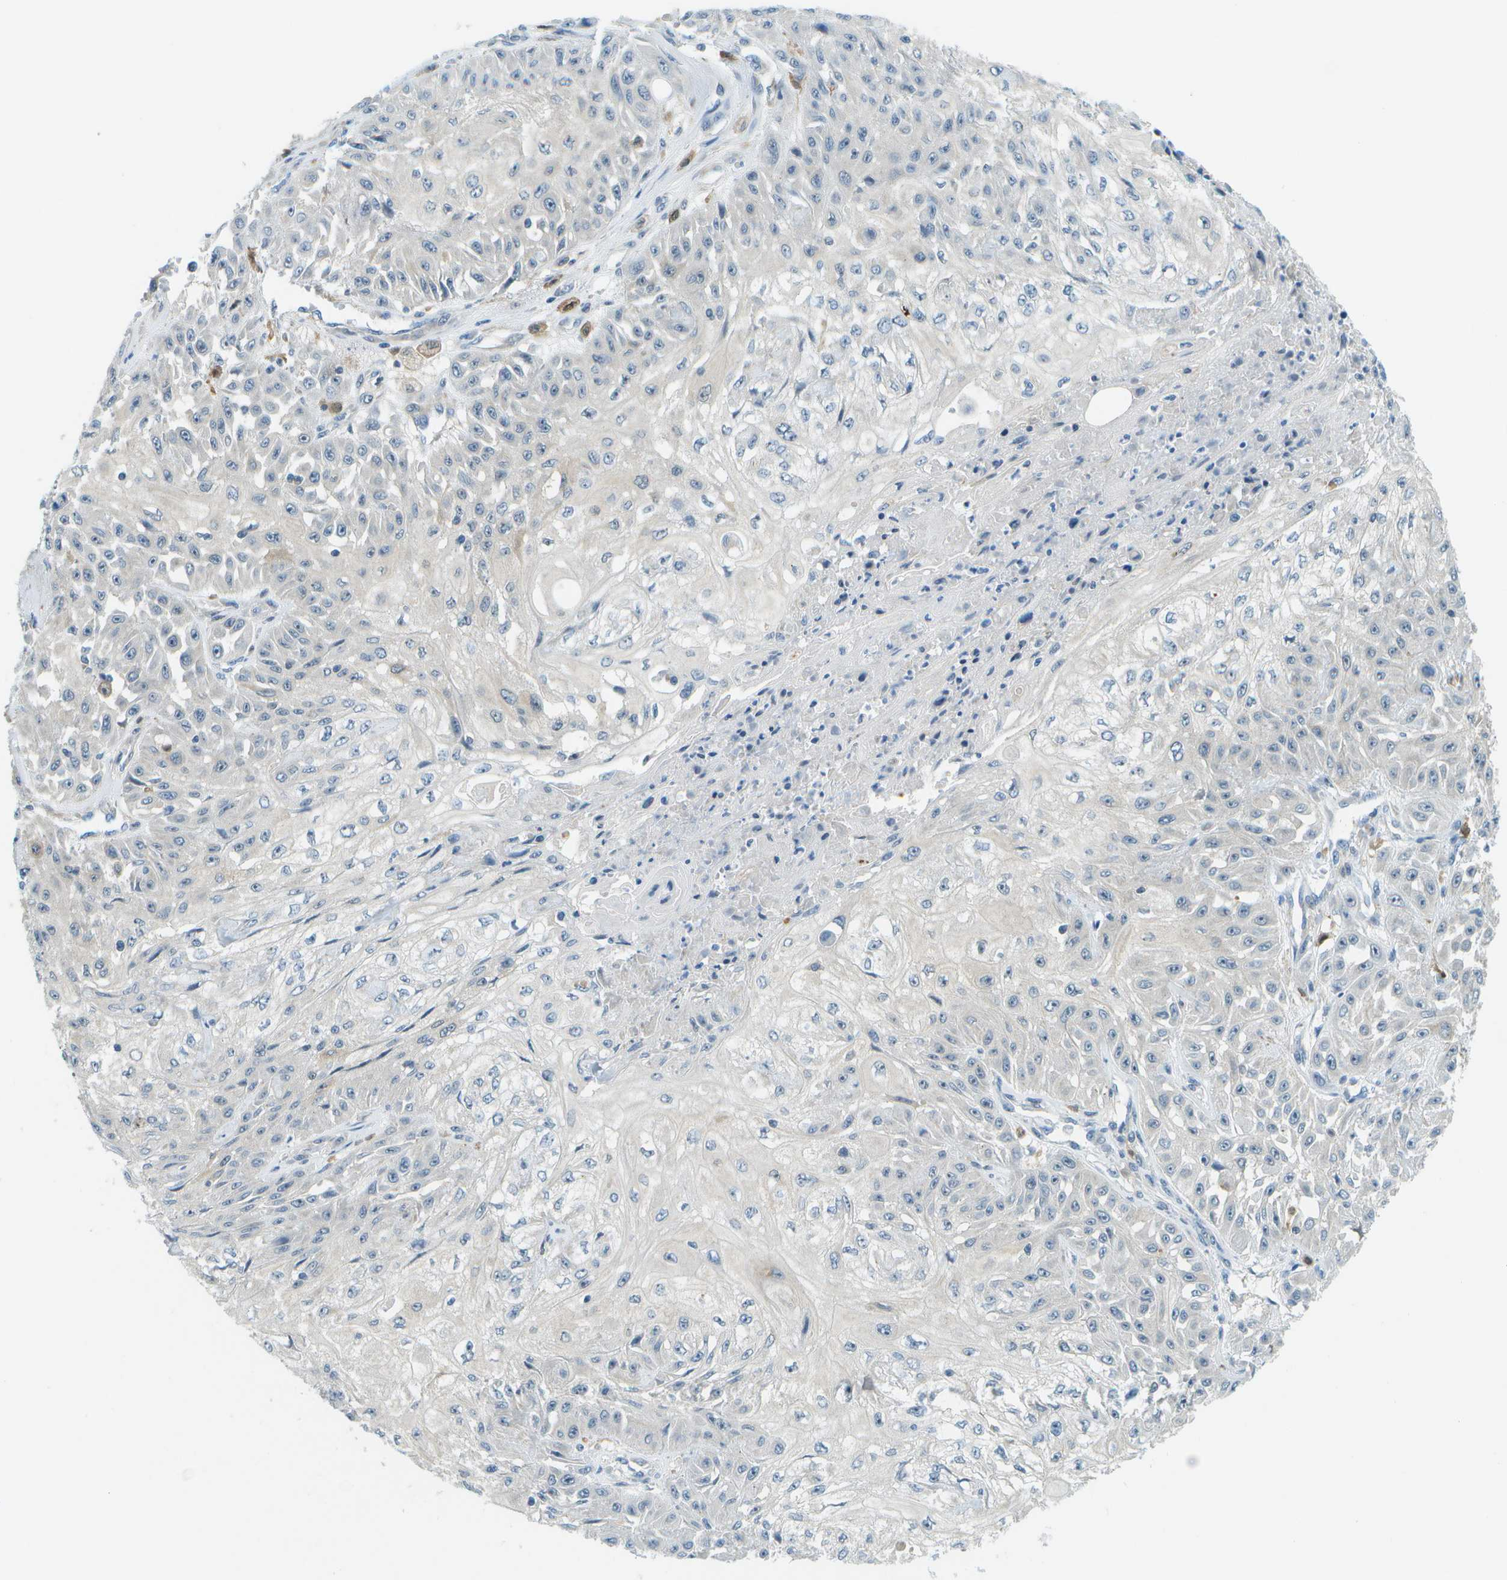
{"staining": {"intensity": "negative", "quantity": "none", "location": "none"}, "tissue": "skin cancer", "cell_type": "Tumor cells", "image_type": "cancer", "snomed": [{"axis": "morphology", "description": "Squamous cell carcinoma, NOS"}, {"axis": "morphology", "description": "Squamous cell carcinoma, metastatic, NOS"}, {"axis": "topography", "description": "Skin"}, {"axis": "topography", "description": "Lymph node"}], "caption": "A high-resolution micrograph shows immunohistochemistry staining of skin cancer, which exhibits no significant positivity in tumor cells. Brightfield microscopy of immunohistochemistry stained with DAB (brown) and hematoxylin (blue), captured at high magnification.", "gene": "CDH23", "patient": {"sex": "male", "age": 75}}